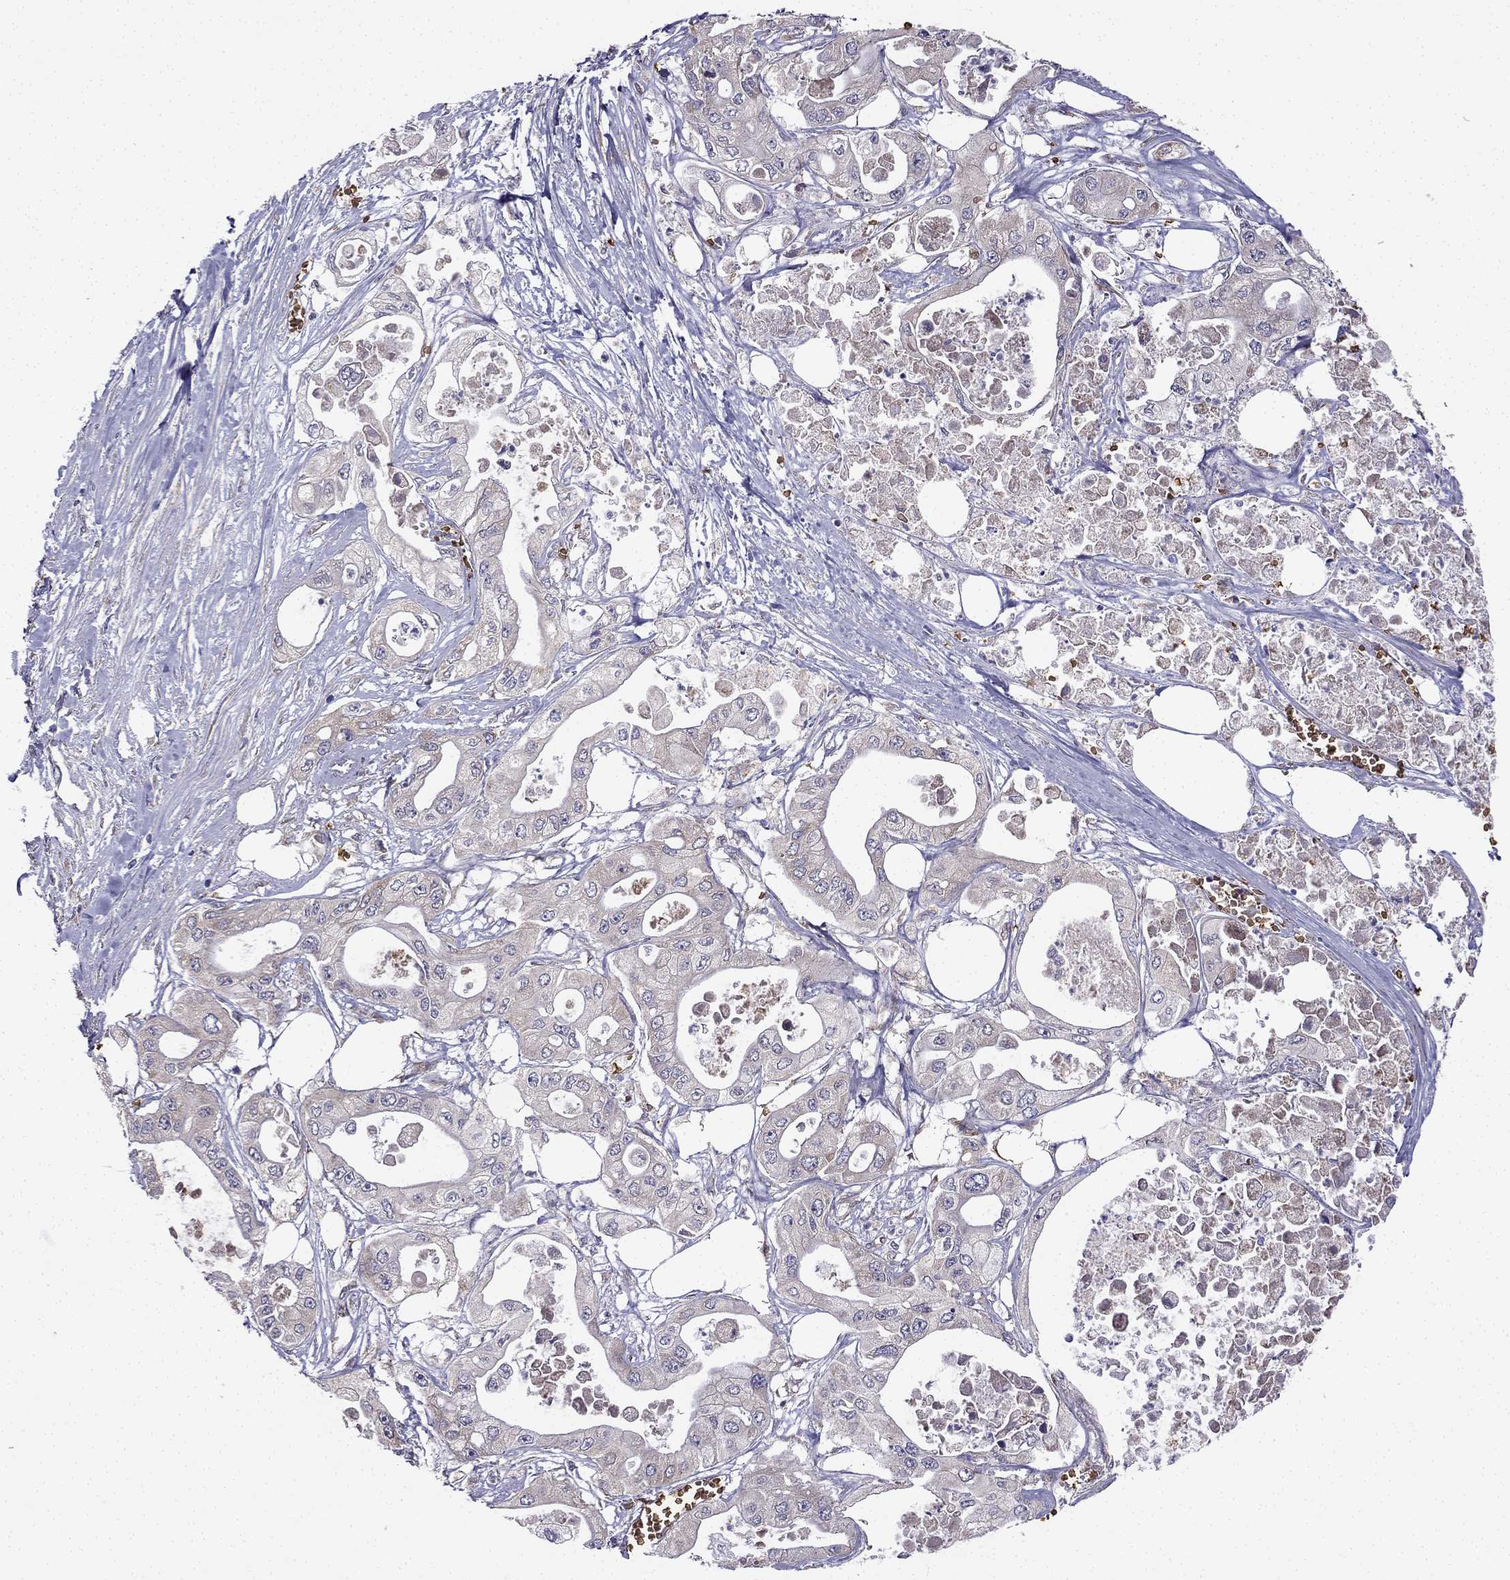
{"staining": {"intensity": "negative", "quantity": "none", "location": "none"}, "tissue": "pancreatic cancer", "cell_type": "Tumor cells", "image_type": "cancer", "snomed": [{"axis": "morphology", "description": "Adenocarcinoma, NOS"}, {"axis": "topography", "description": "Pancreas"}], "caption": "Immunohistochemistry (IHC) of human pancreatic cancer (adenocarcinoma) displays no positivity in tumor cells.", "gene": "B4GALT7", "patient": {"sex": "male", "age": 70}}